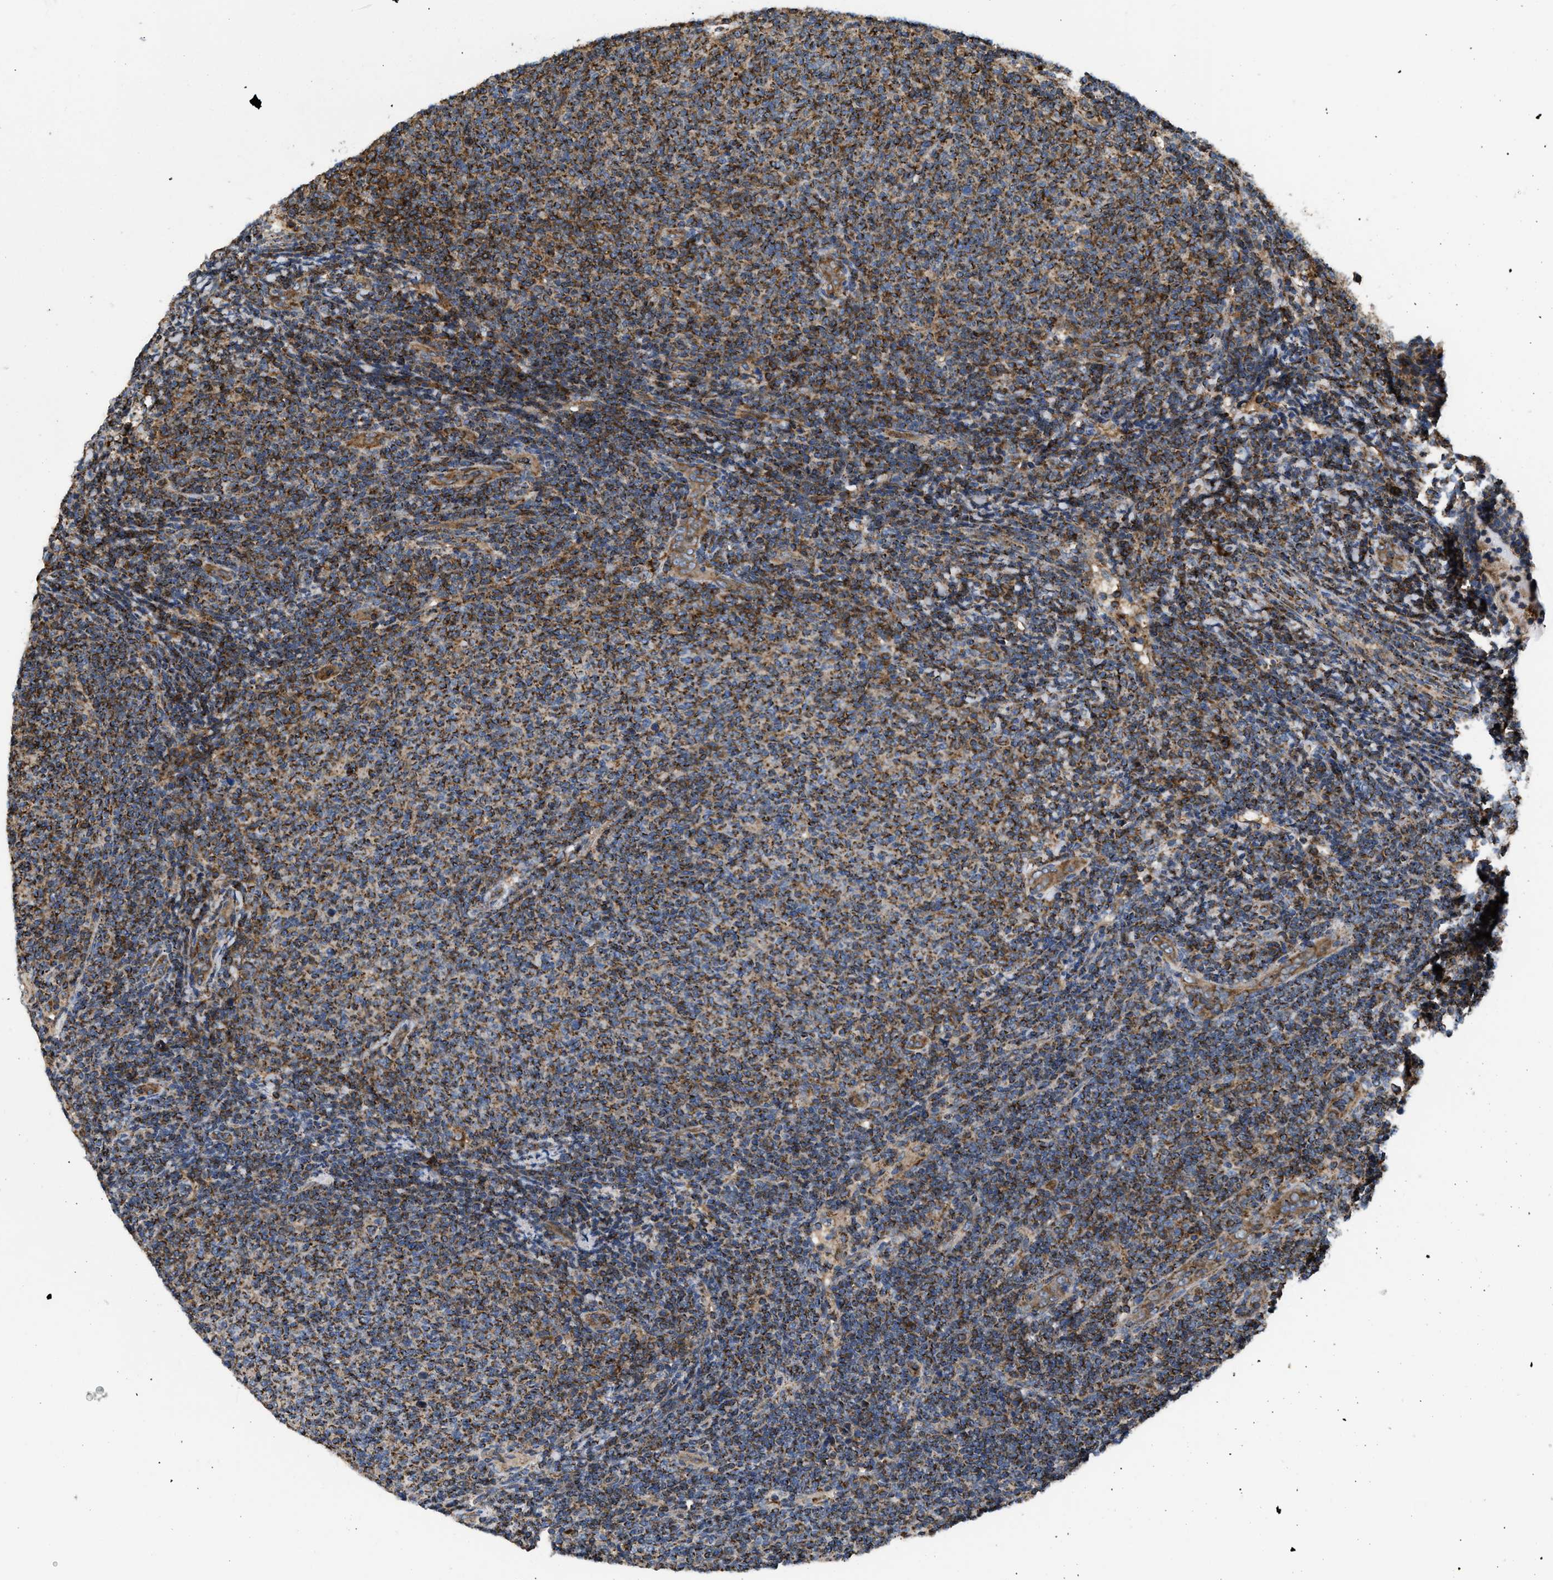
{"staining": {"intensity": "strong", "quantity": ">75%", "location": "cytoplasmic/membranous"}, "tissue": "lymphoma", "cell_type": "Tumor cells", "image_type": "cancer", "snomed": [{"axis": "morphology", "description": "Malignant lymphoma, non-Hodgkin's type, Low grade"}, {"axis": "topography", "description": "Lymph node"}], "caption": "IHC of human malignant lymphoma, non-Hodgkin's type (low-grade) displays high levels of strong cytoplasmic/membranous expression in approximately >75% of tumor cells.", "gene": "OPTN", "patient": {"sex": "male", "age": 66}}